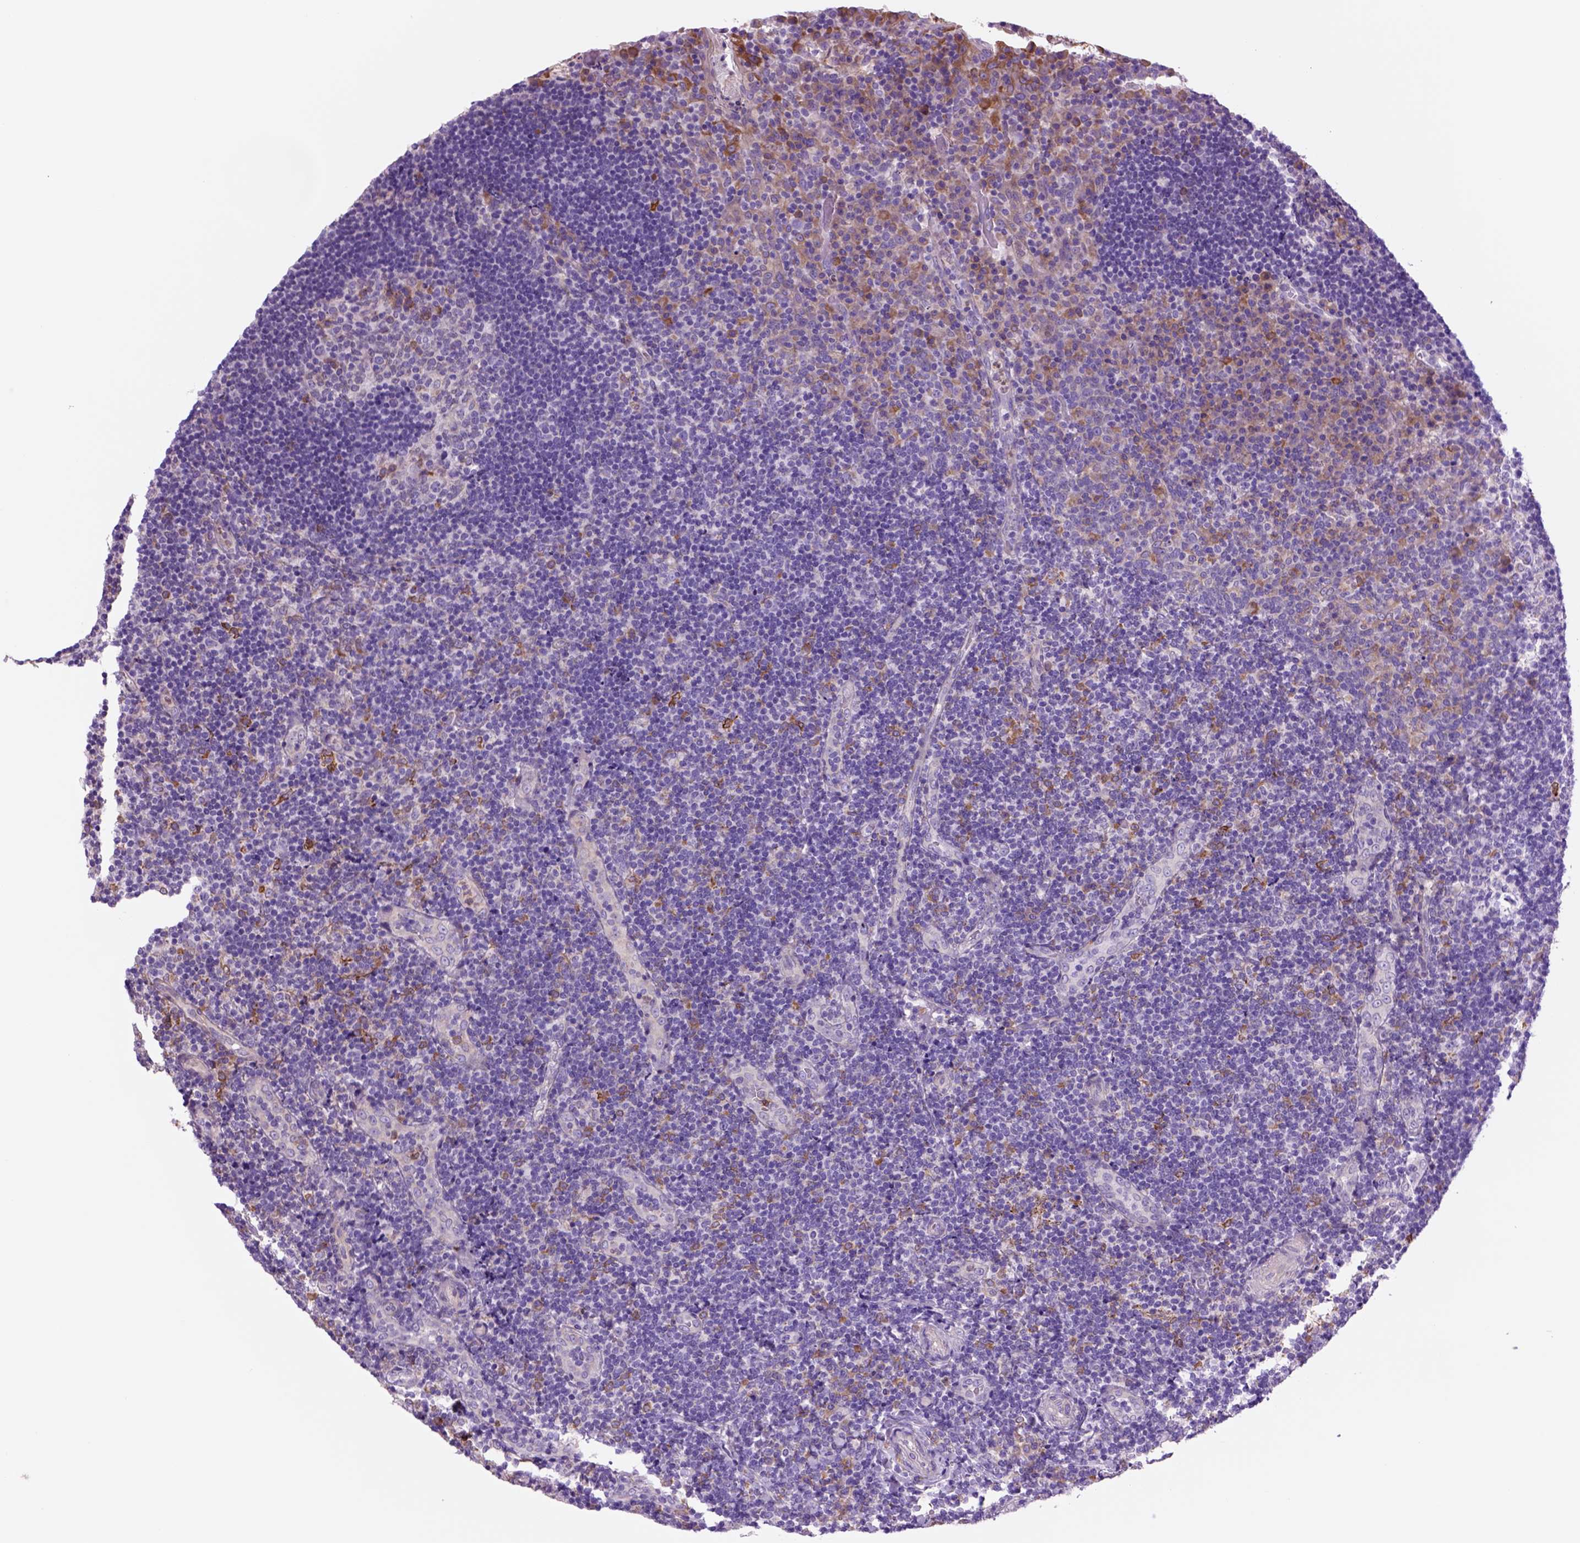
{"staining": {"intensity": "moderate", "quantity": "<25%", "location": "cytoplasmic/membranous"}, "tissue": "tonsil", "cell_type": "Germinal center cells", "image_type": "normal", "snomed": [{"axis": "morphology", "description": "Normal tissue, NOS"}, {"axis": "topography", "description": "Tonsil"}], "caption": "Moderate cytoplasmic/membranous expression is identified in approximately <25% of germinal center cells in unremarkable tonsil. (Stains: DAB in brown, nuclei in blue, Microscopy: brightfield microscopy at high magnification).", "gene": "PIAS3", "patient": {"sex": "male", "age": 17}}